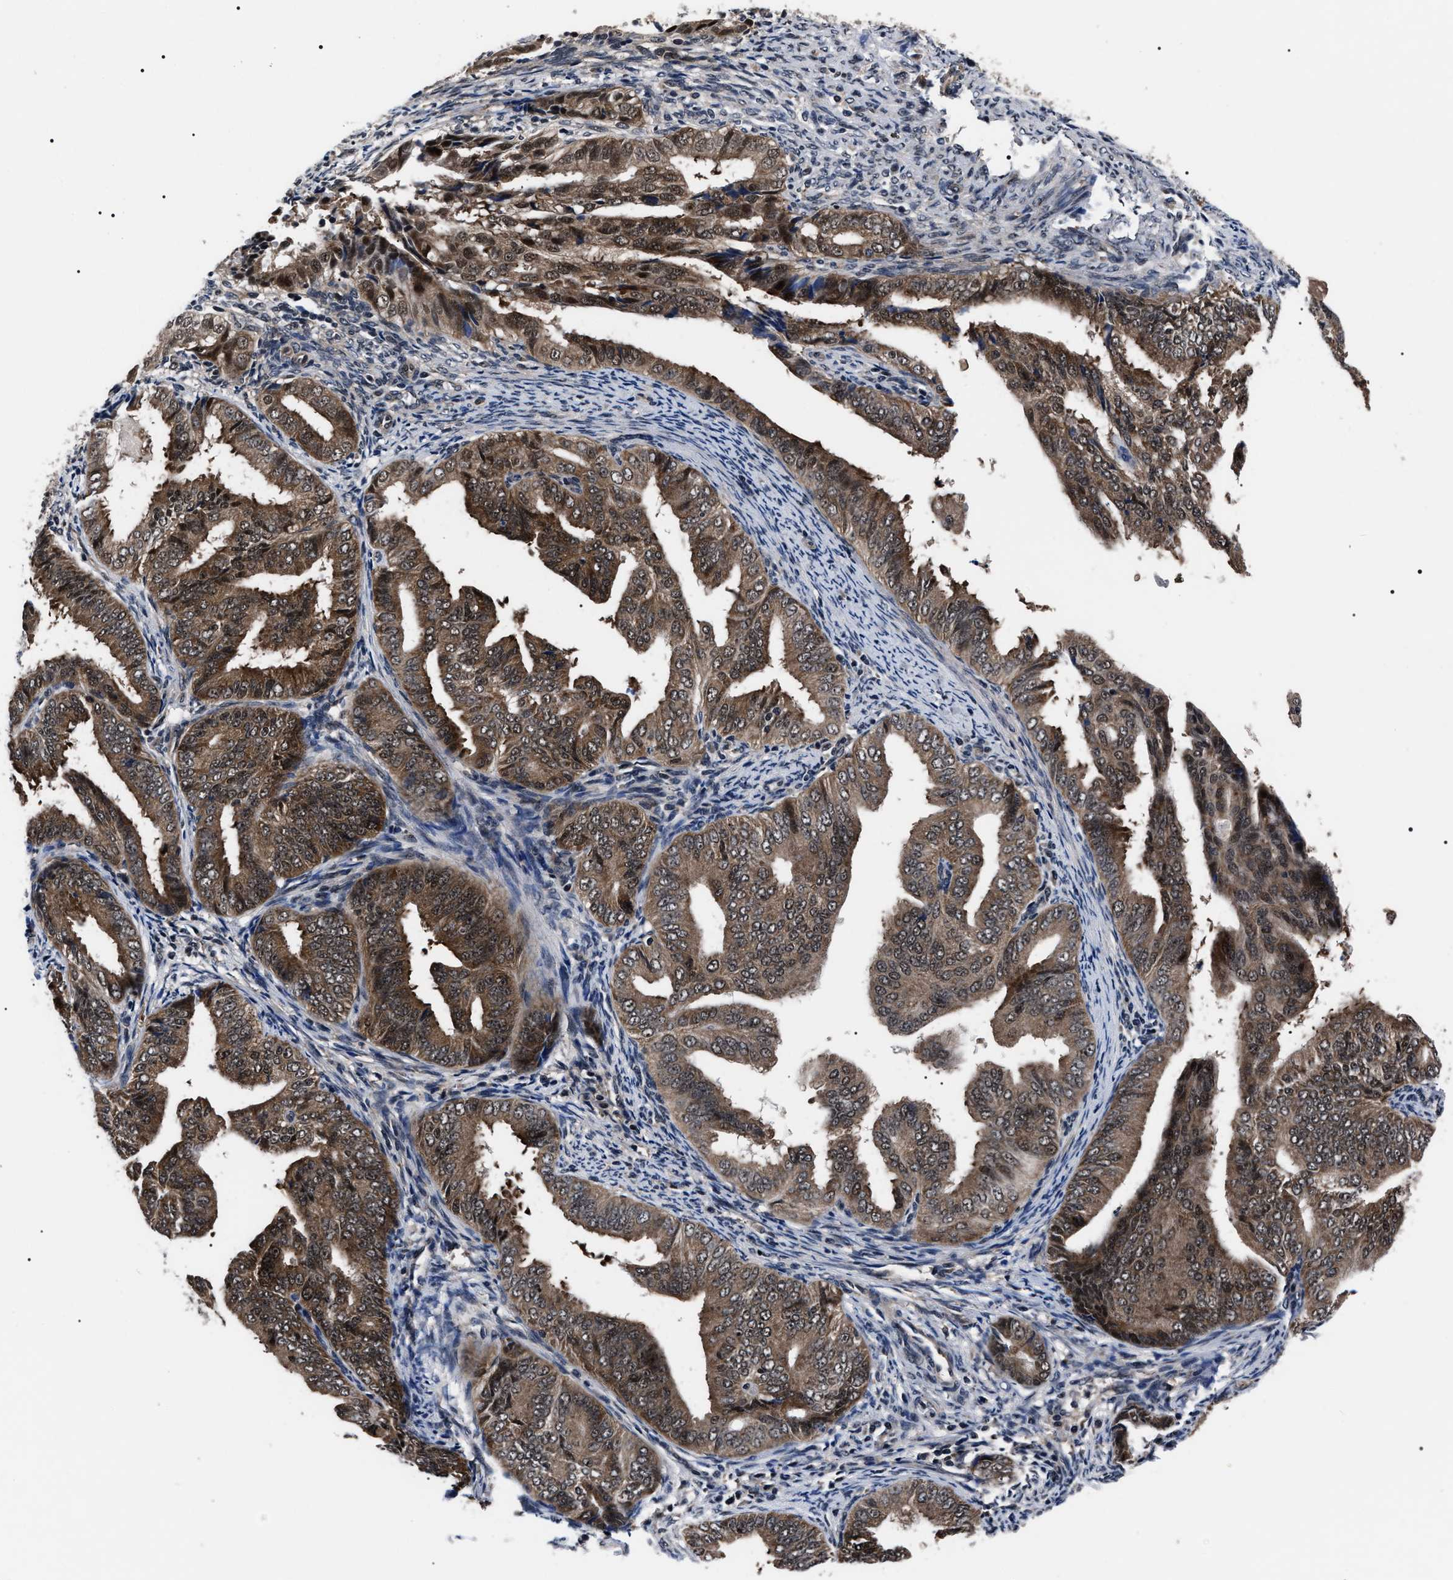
{"staining": {"intensity": "moderate", "quantity": ">75%", "location": "cytoplasmic/membranous"}, "tissue": "endometrial cancer", "cell_type": "Tumor cells", "image_type": "cancer", "snomed": [{"axis": "morphology", "description": "Adenocarcinoma, NOS"}, {"axis": "topography", "description": "Endometrium"}], "caption": "Human endometrial cancer (adenocarcinoma) stained with a protein marker demonstrates moderate staining in tumor cells.", "gene": "CSNK2A1", "patient": {"sex": "female", "age": 58}}